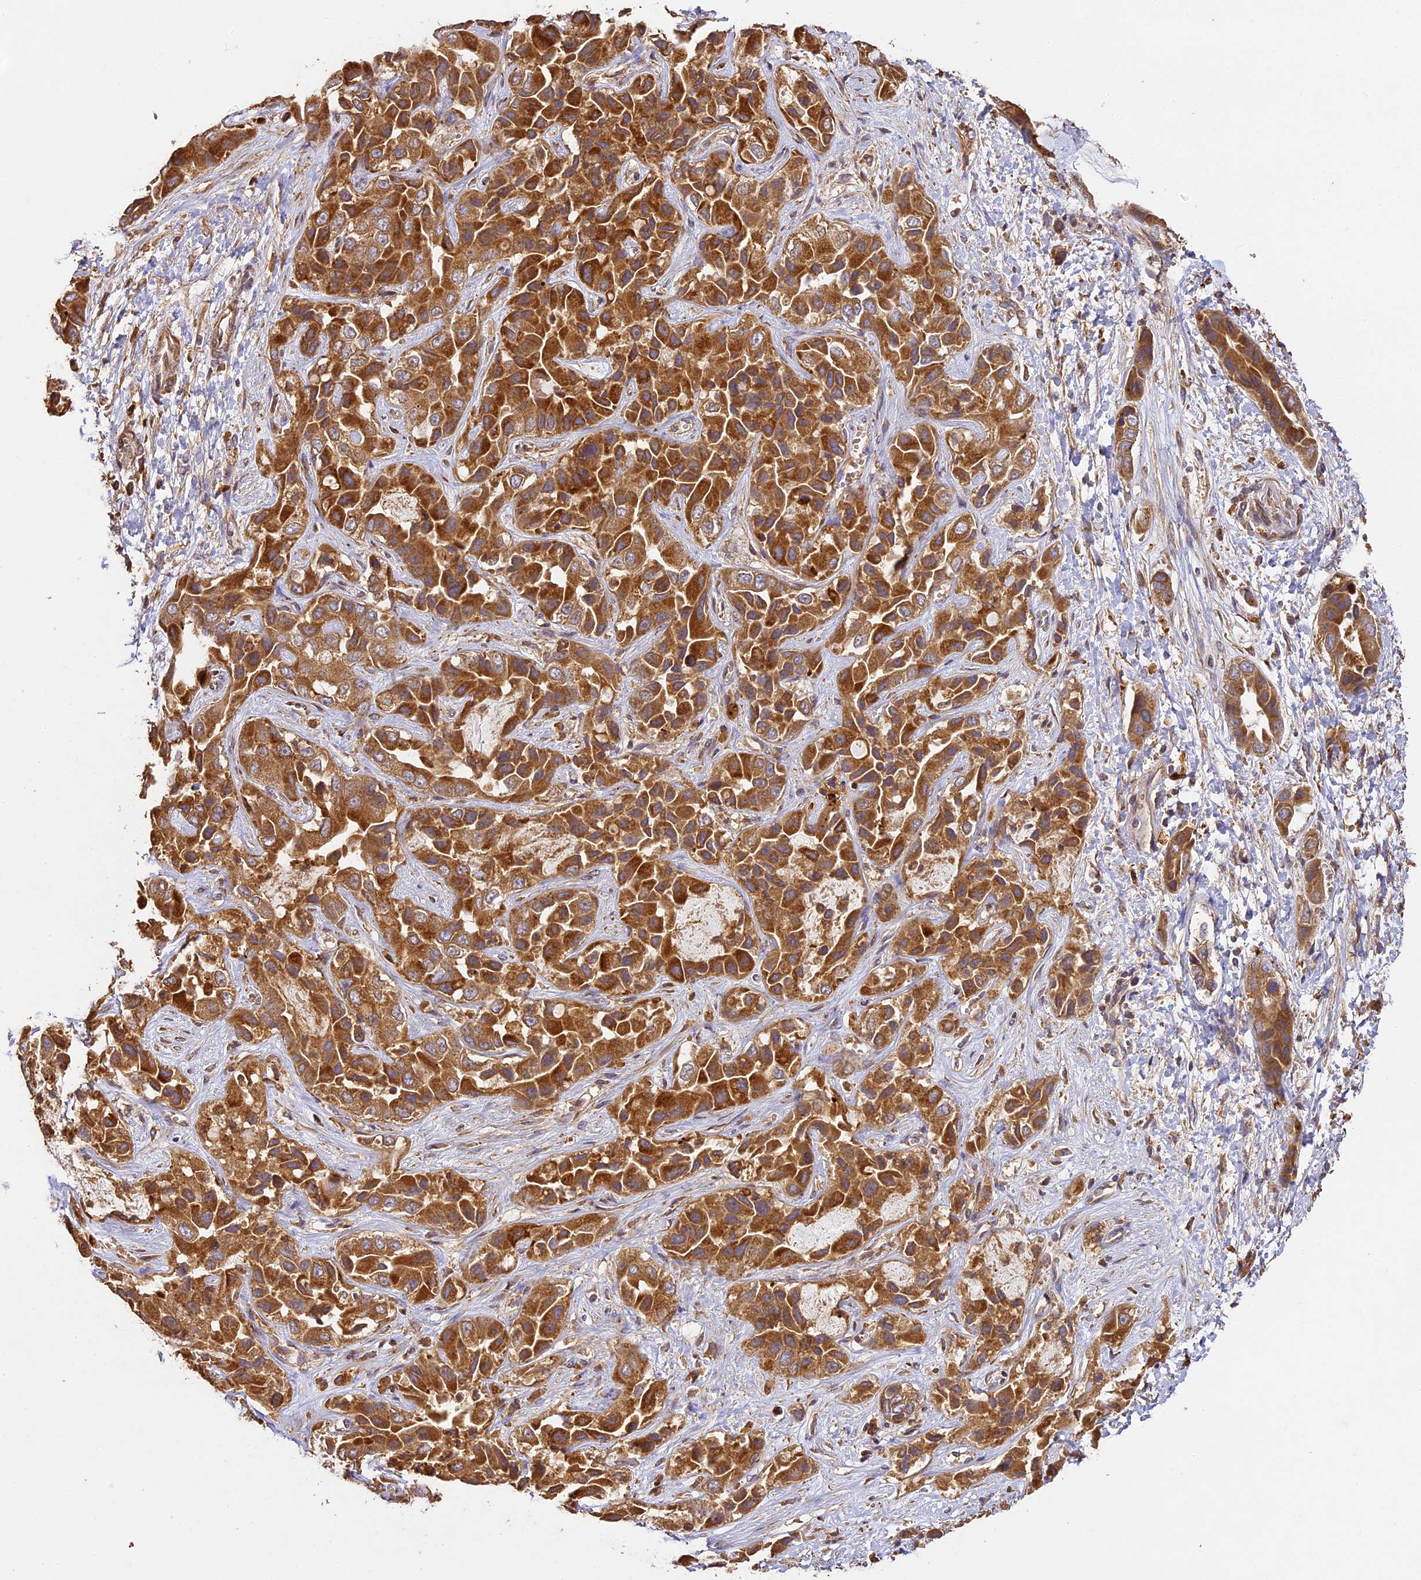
{"staining": {"intensity": "strong", "quantity": ">75%", "location": "cytoplasmic/membranous"}, "tissue": "liver cancer", "cell_type": "Tumor cells", "image_type": "cancer", "snomed": [{"axis": "morphology", "description": "Cholangiocarcinoma"}, {"axis": "topography", "description": "Liver"}], "caption": "Cholangiocarcinoma (liver) stained with immunohistochemistry (IHC) exhibits strong cytoplasmic/membranous staining in about >75% of tumor cells. Ihc stains the protein of interest in brown and the nuclei are stained blue.", "gene": "BRAP", "patient": {"sex": "female", "age": 52}}